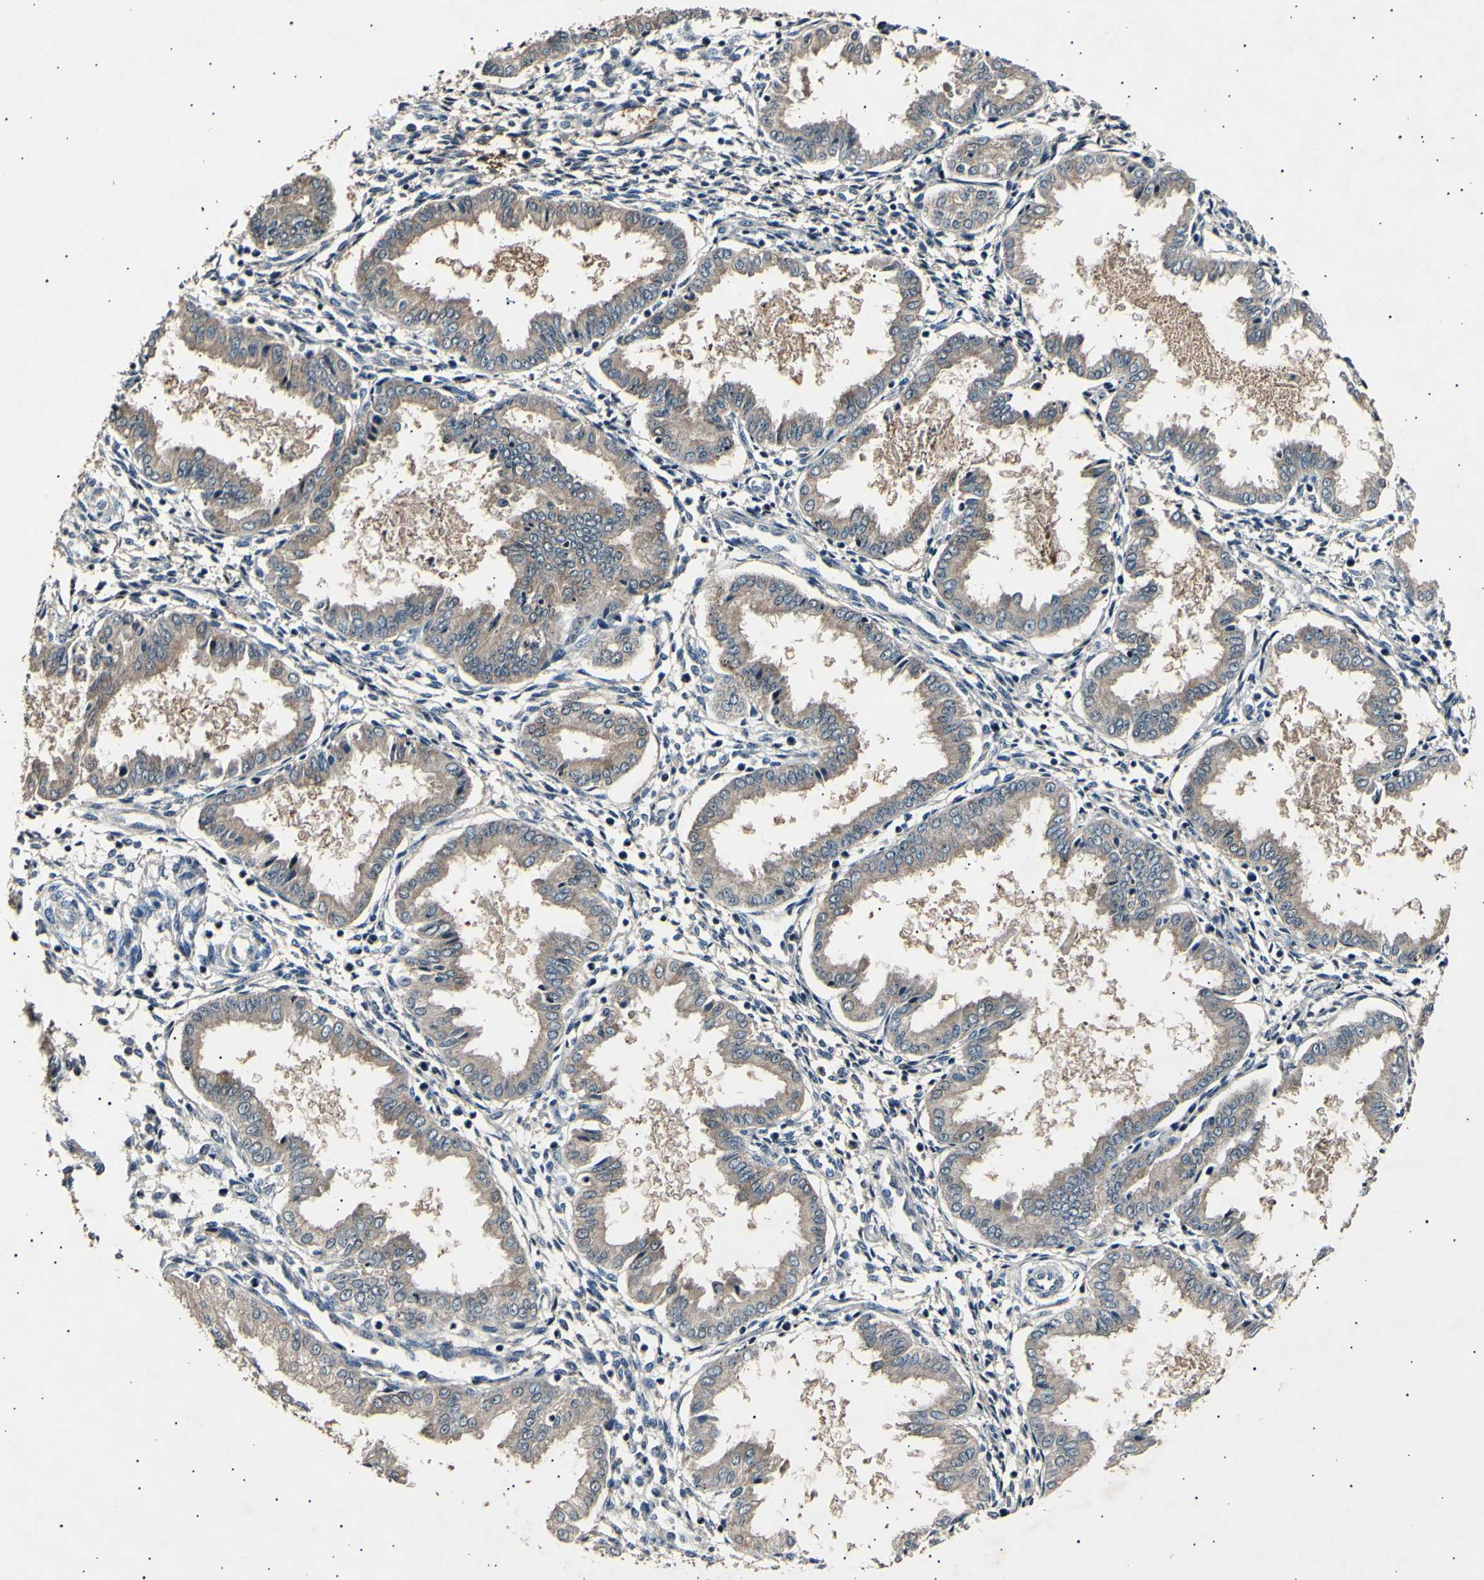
{"staining": {"intensity": "negative", "quantity": "none", "location": "none"}, "tissue": "endometrium", "cell_type": "Cells in endometrial stroma", "image_type": "normal", "snomed": [{"axis": "morphology", "description": "Normal tissue, NOS"}, {"axis": "topography", "description": "Endometrium"}], "caption": "Cells in endometrial stroma show no significant staining in benign endometrium.", "gene": "ADCY3", "patient": {"sex": "female", "age": 33}}